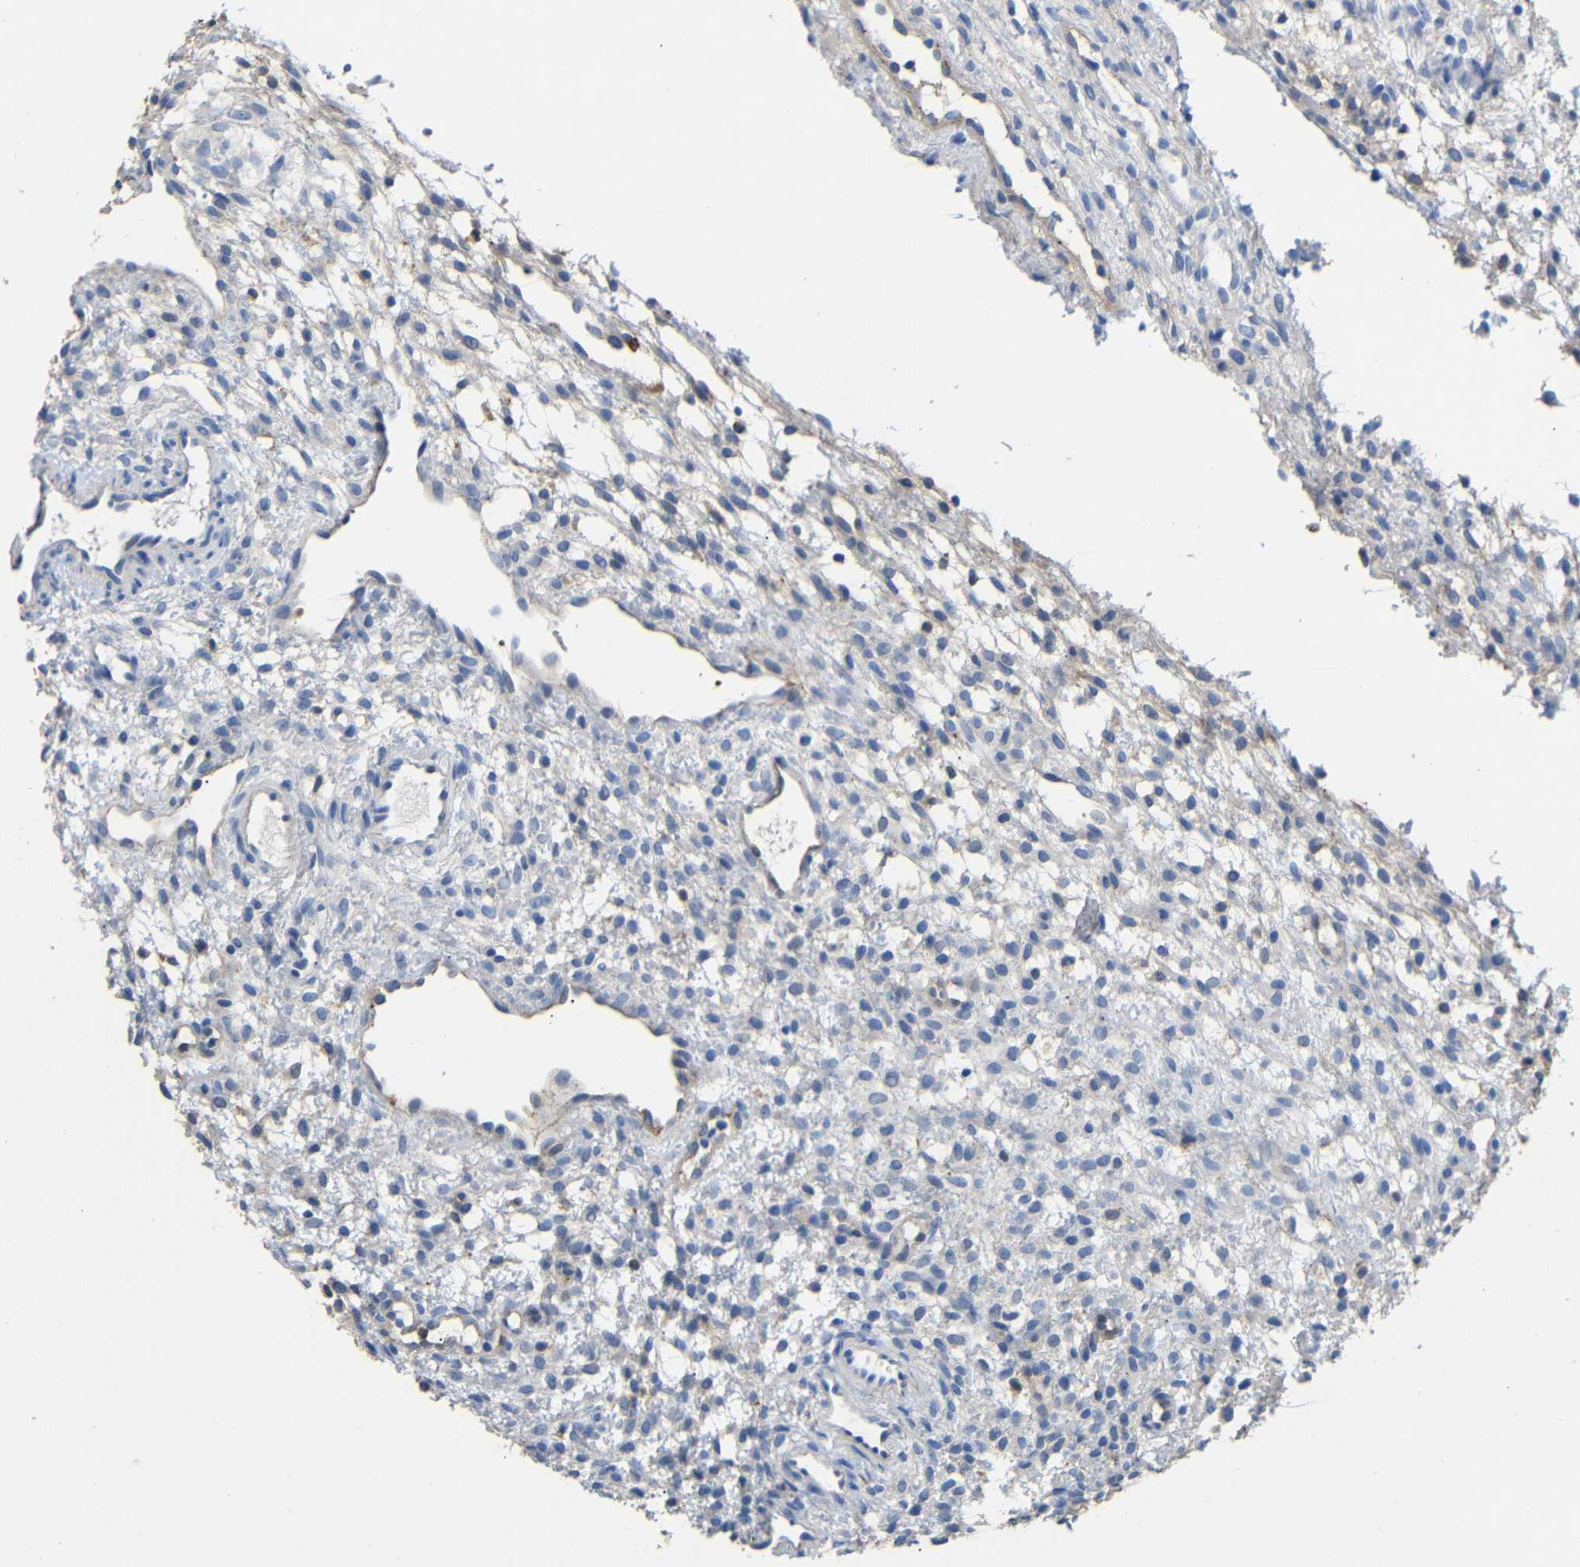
{"staining": {"intensity": "negative", "quantity": "none", "location": "none"}, "tissue": "ovary", "cell_type": "Ovarian stroma cells", "image_type": "normal", "snomed": [{"axis": "morphology", "description": "Normal tissue, NOS"}, {"axis": "morphology", "description": "Cyst, NOS"}, {"axis": "topography", "description": "Ovary"}], "caption": "Immunohistochemistry photomicrograph of normal ovary: human ovary stained with DAB (3,3'-diaminobenzidine) shows no significant protein staining in ovarian stroma cells. (IHC, brightfield microscopy, high magnification).", "gene": "SDCBP", "patient": {"sex": "female", "age": 18}}